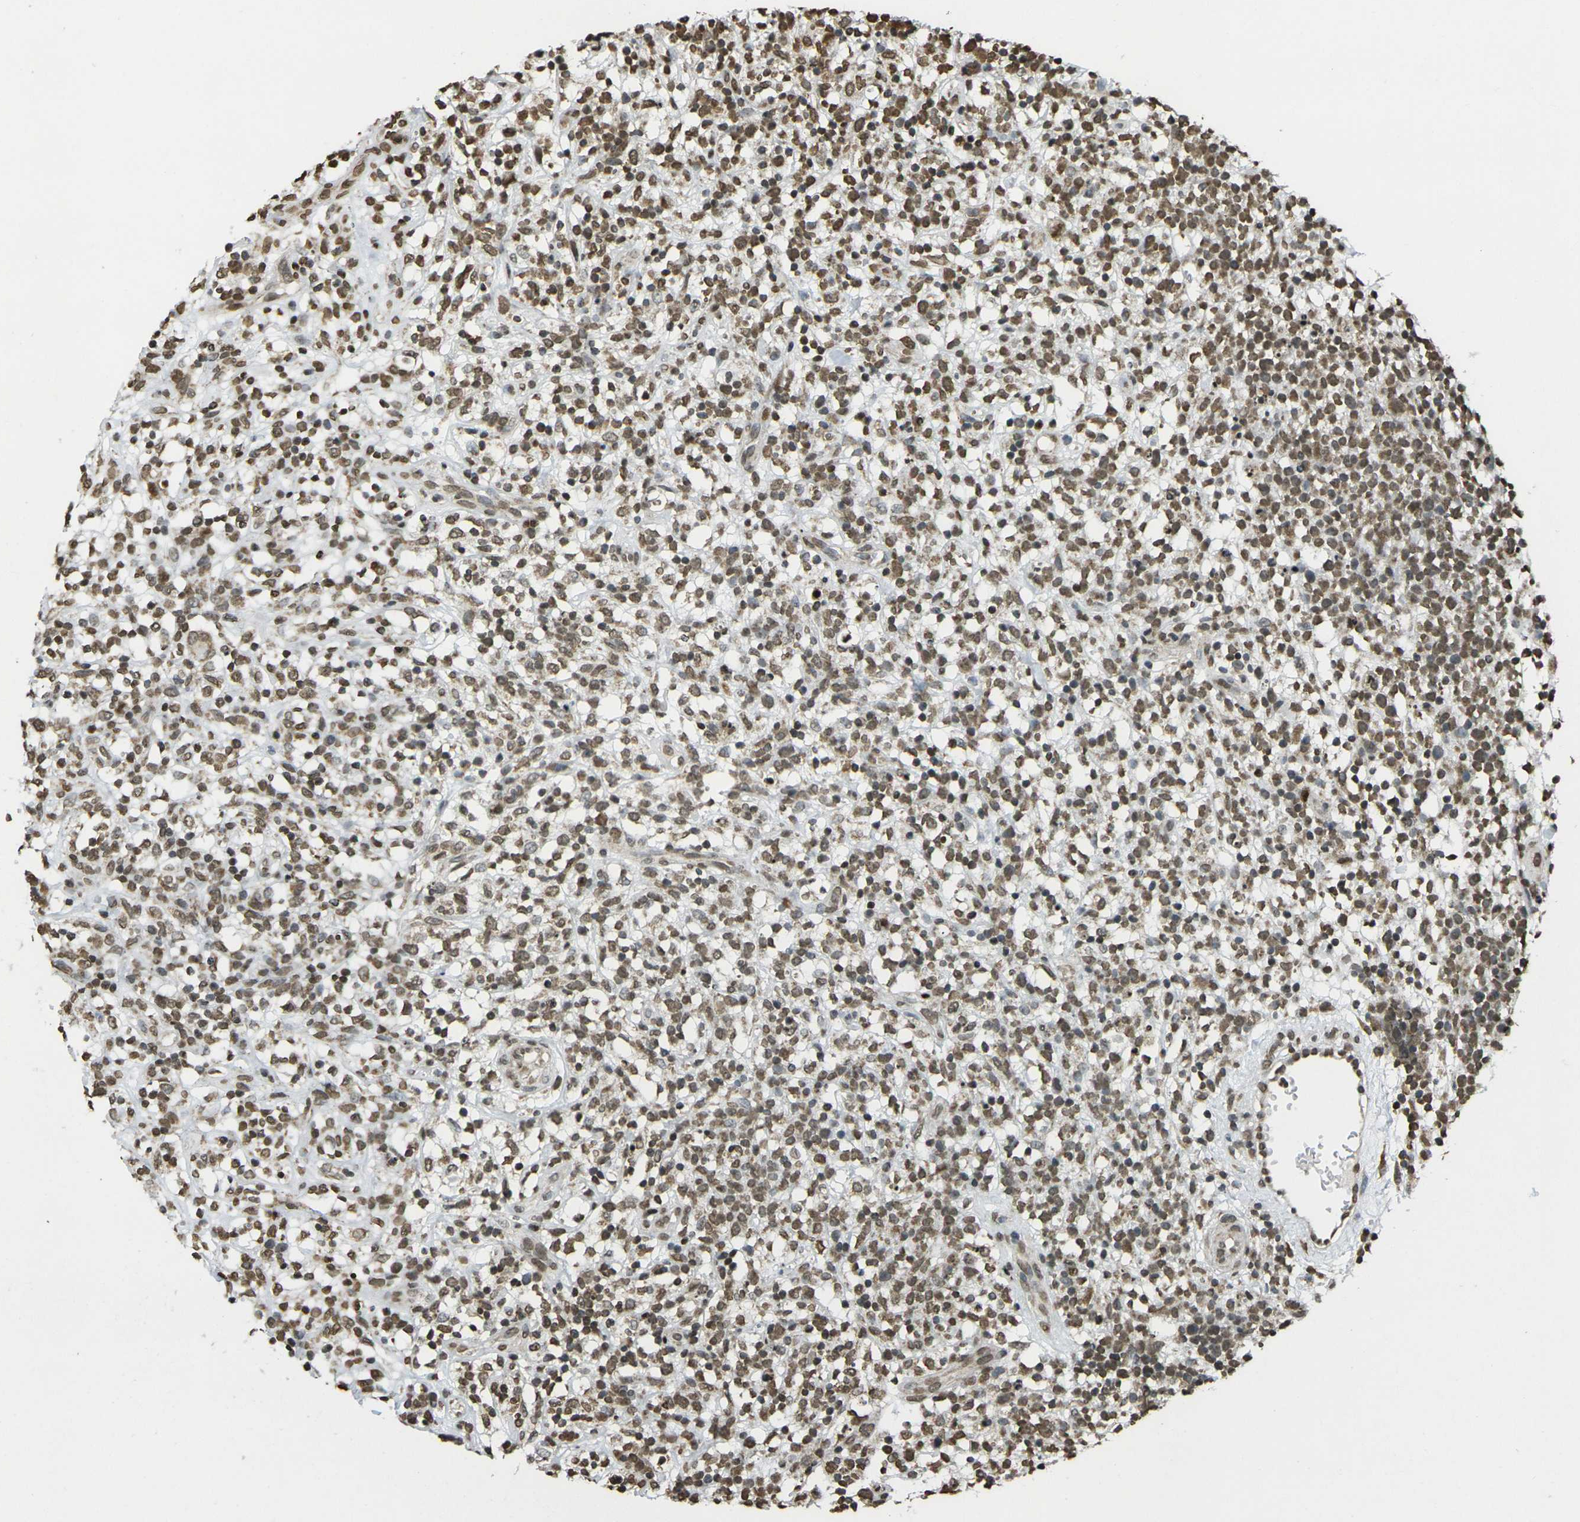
{"staining": {"intensity": "moderate", "quantity": ">75%", "location": "nuclear"}, "tissue": "lymphoma", "cell_type": "Tumor cells", "image_type": "cancer", "snomed": [{"axis": "morphology", "description": "Malignant lymphoma, non-Hodgkin's type, High grade"}, {"axis": "topography", "description": "Lymph node"}], "caption": "Moderate nuclear protein staining is identified in about >75% of tumor cells in high-grade malignant lymphoma, non-Hodgkin's type.", "gene": "NEUROG2", "patient": {"sex": "female", "age": 73}}